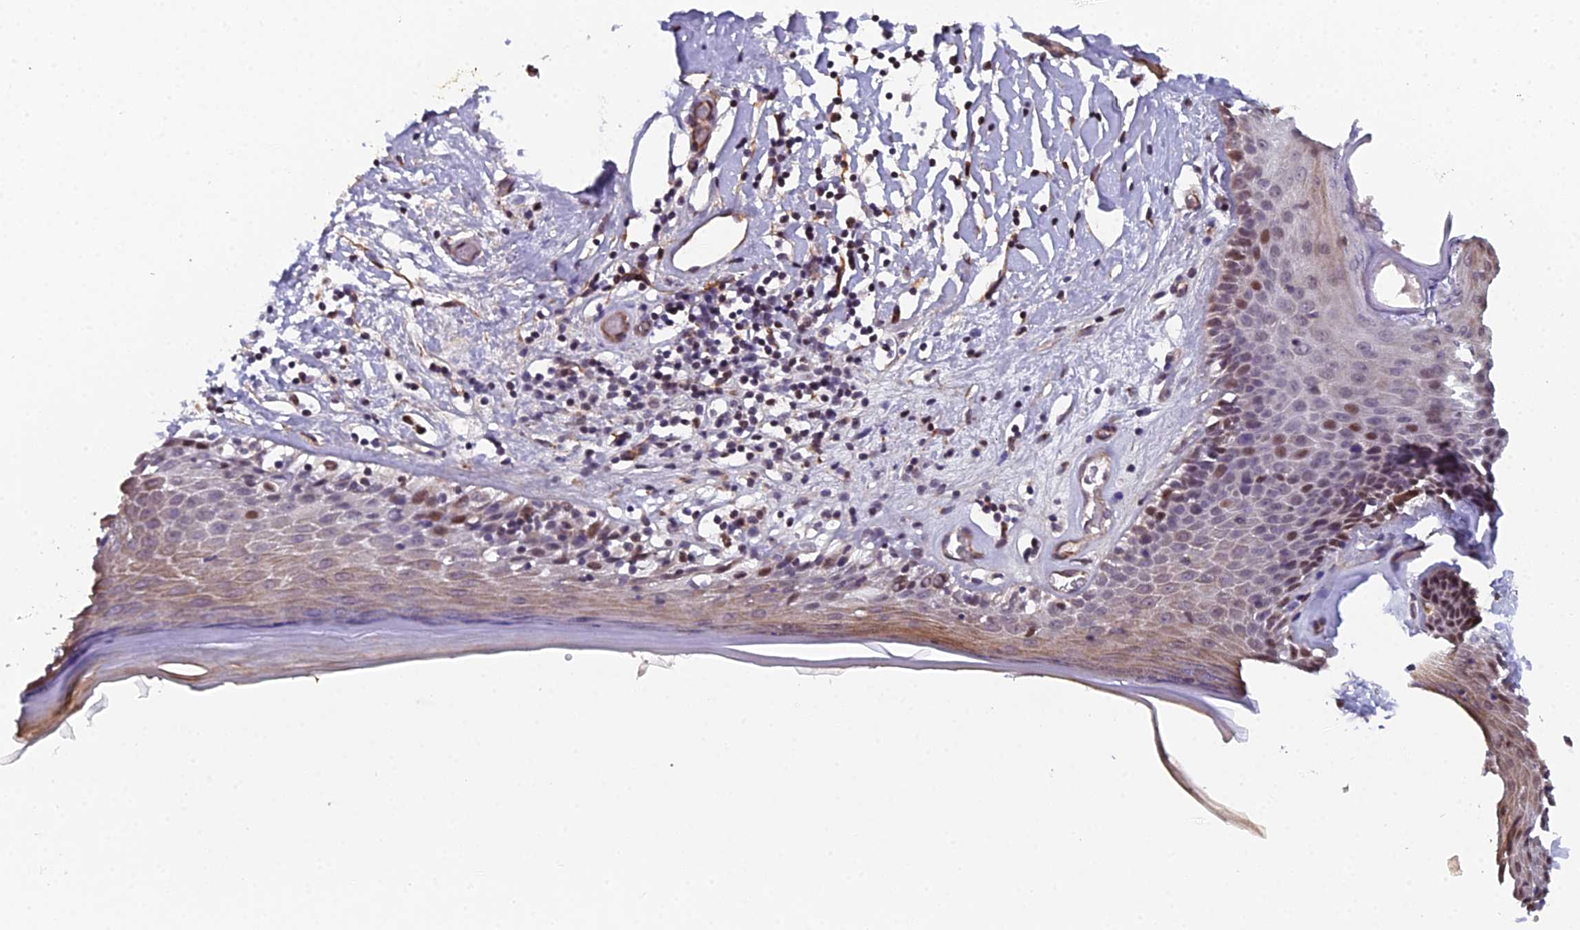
{"staining": {"intensity": "moderate", "quantity": "25%-75%", "location": "nuclear"}, "tissue": "skin", "cell_type": "Epidermal cells", "image_type": "normal", "snomed": [{"axis": "morphology", "description": "Normal tissue, NOS"}, {"axis": "topography", "description": "Adipose tissue"}, {"axis": "topography", "description": "Vascular tissue"}, {"axis": "topography", "description": "Vulva"}, {"axis": "topography", "description": "Peripheral nerve tissue"}], "caption": "A brown stain shows moderate nuclear positivity of a protein in epidermal cells of unremarkable human skin. The protein is stained brown, and the nuclei are stained in blue (DAB IHC with brightfield microscopy, high magnification).", "gene": "XKR9", "patient": {"sex": "female", "age": 86}}